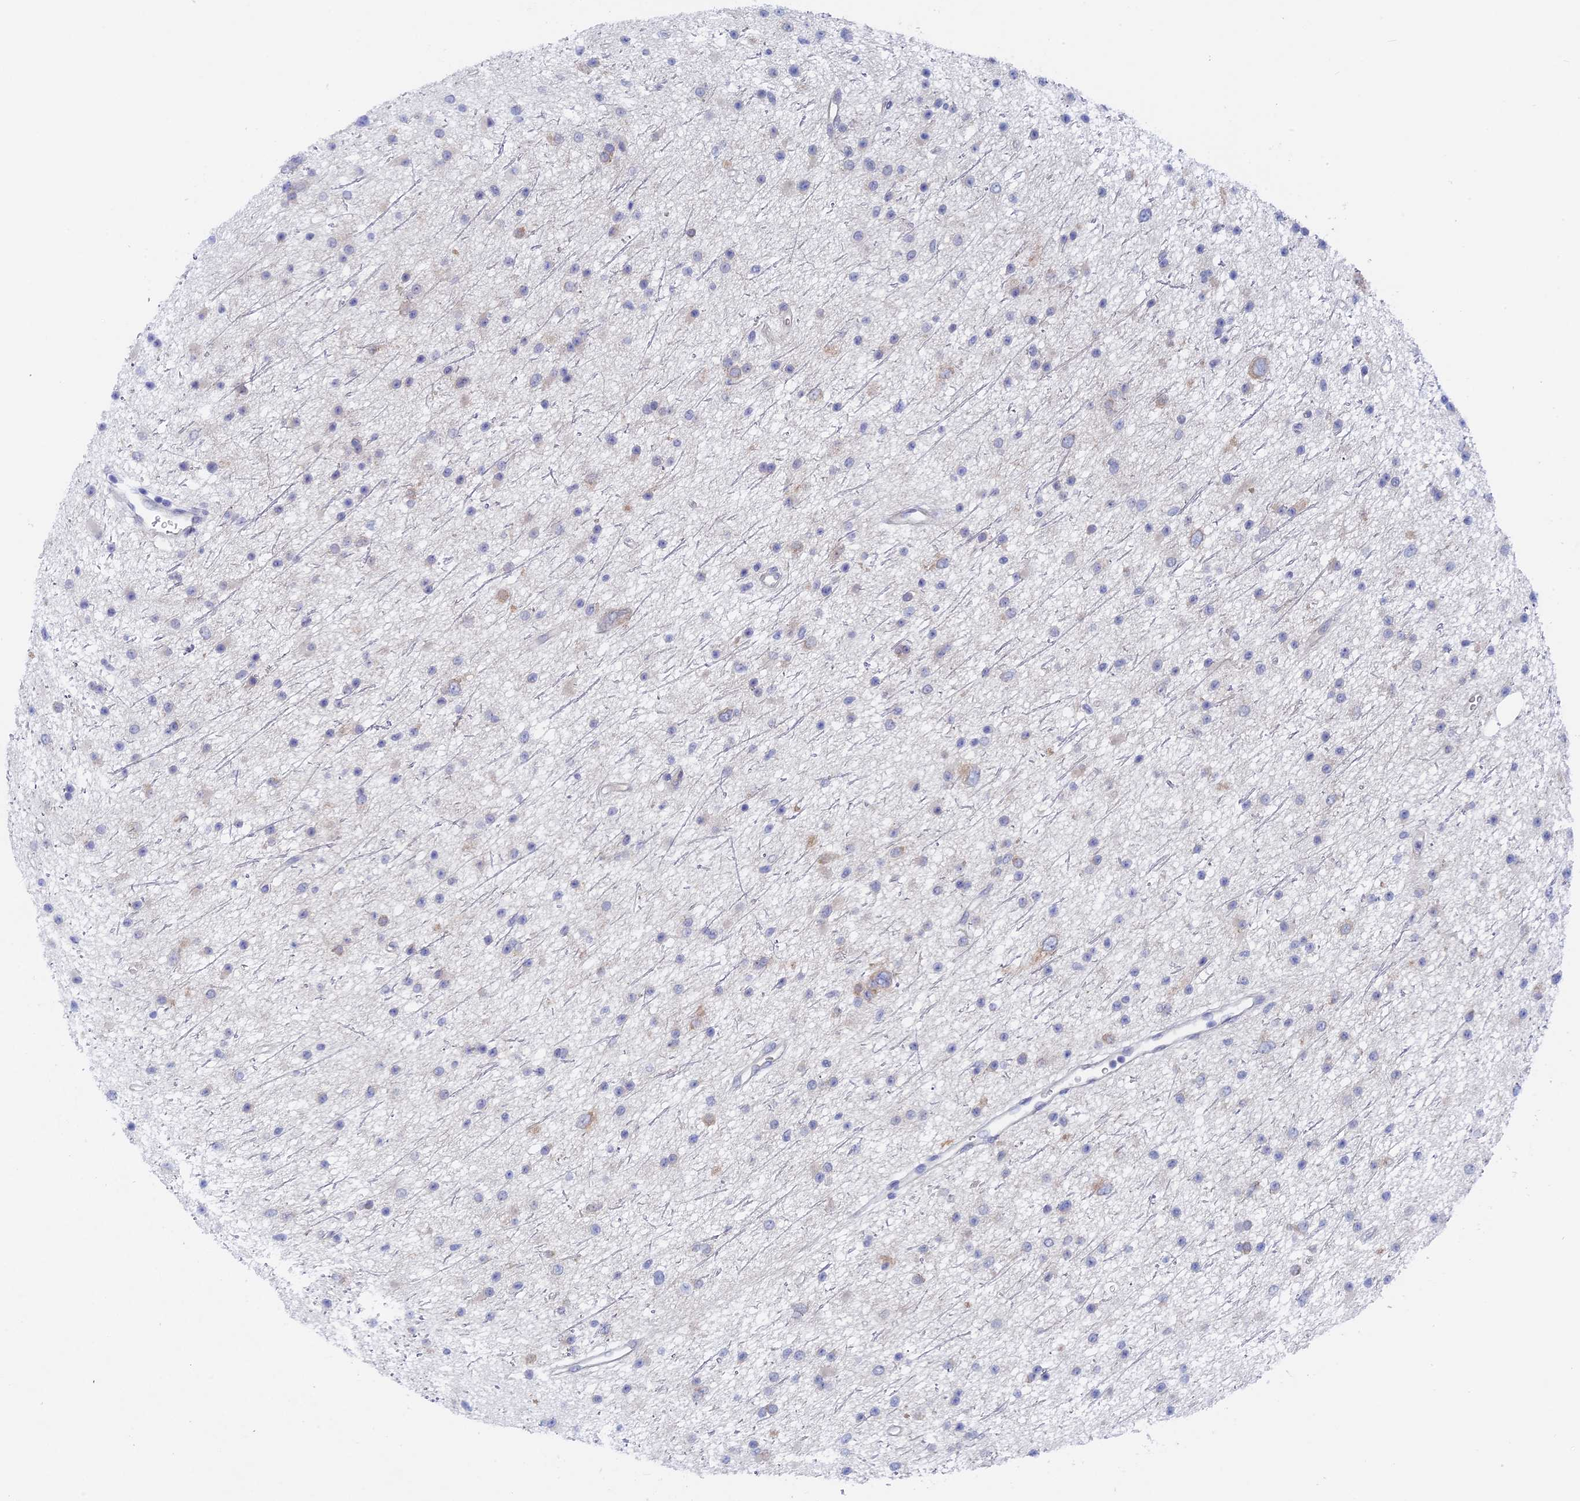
{"staining": {"intensity": "weak", "quantity": "<25%", "location": "cytoplasmic/membranous"}, "tissue": "glioma", "cell_type": "Tumor cells", "image_type": "cancer", "snomed": [{"axis": "morphology", "description": "Glioma, malignant, Low grade"}, {"axis": "topography", "description": "Cerebral cortex"}], "caption": "An image of glioma stained for a protein displays no brown staining in tumor cells.", "gene": "DACT3", "patient": {"sex": "female", "age": 39}}